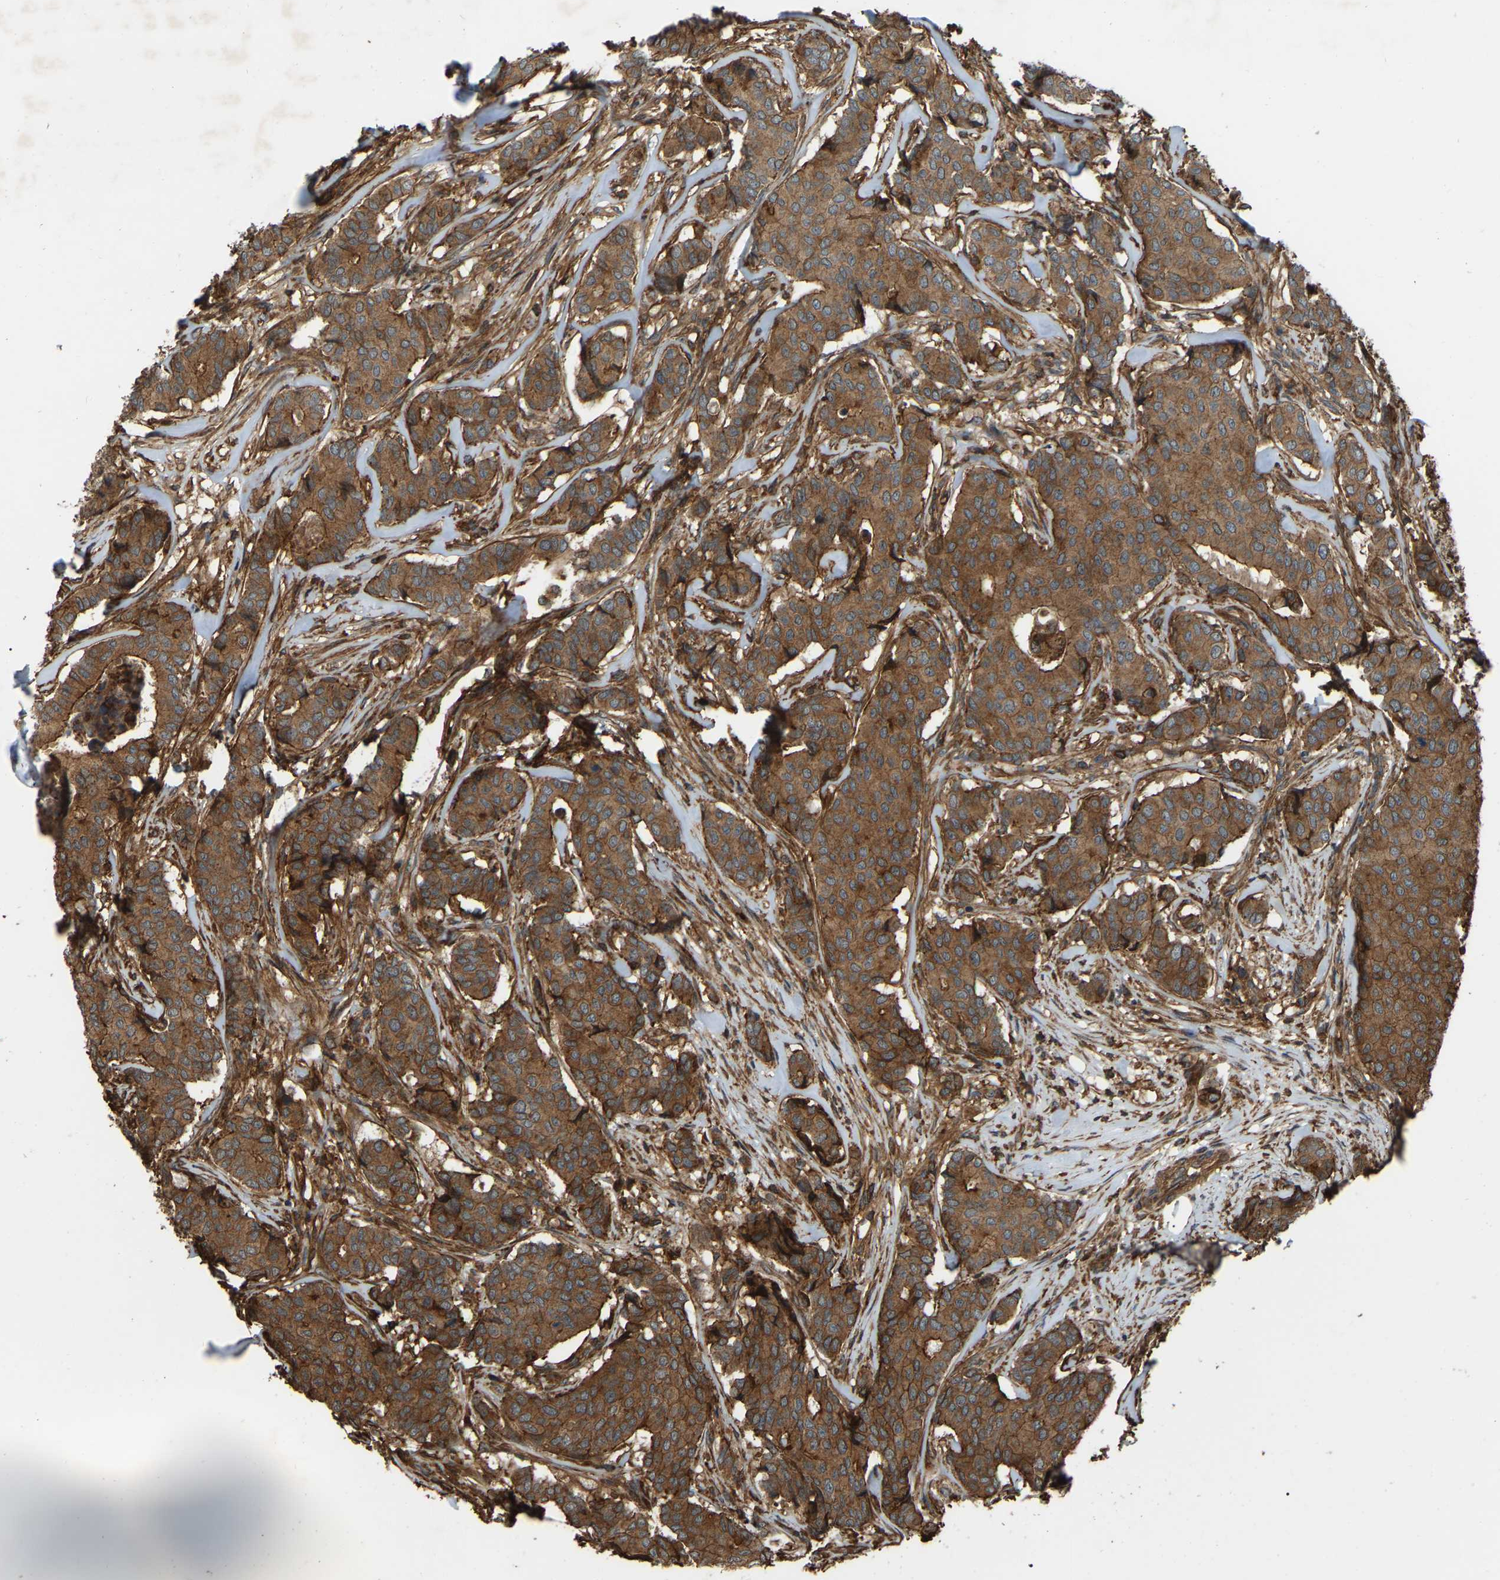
{"staining": {"intensity": "strong", "quantity": ">75%", "location": "cytoplasmic/membranous"}, "tissue": "breast cancer", "cell_type": "Tumor cells", "image_type": "cancer", "snomed": [{"axis": "morphology", "description": "Duct carcinoma"}, {"axis": "topography", "description": "Breast"}], "caption": "An IHC histopathology image of tumor tissue is shown. Protein staining in brown shows strong cytoplasmic/membranous positivity in breast cancer (intraductal carcinoma) within tumor cells.", "gene": "SAMD9L", "patient": {"sex": "female", "age": 75}}